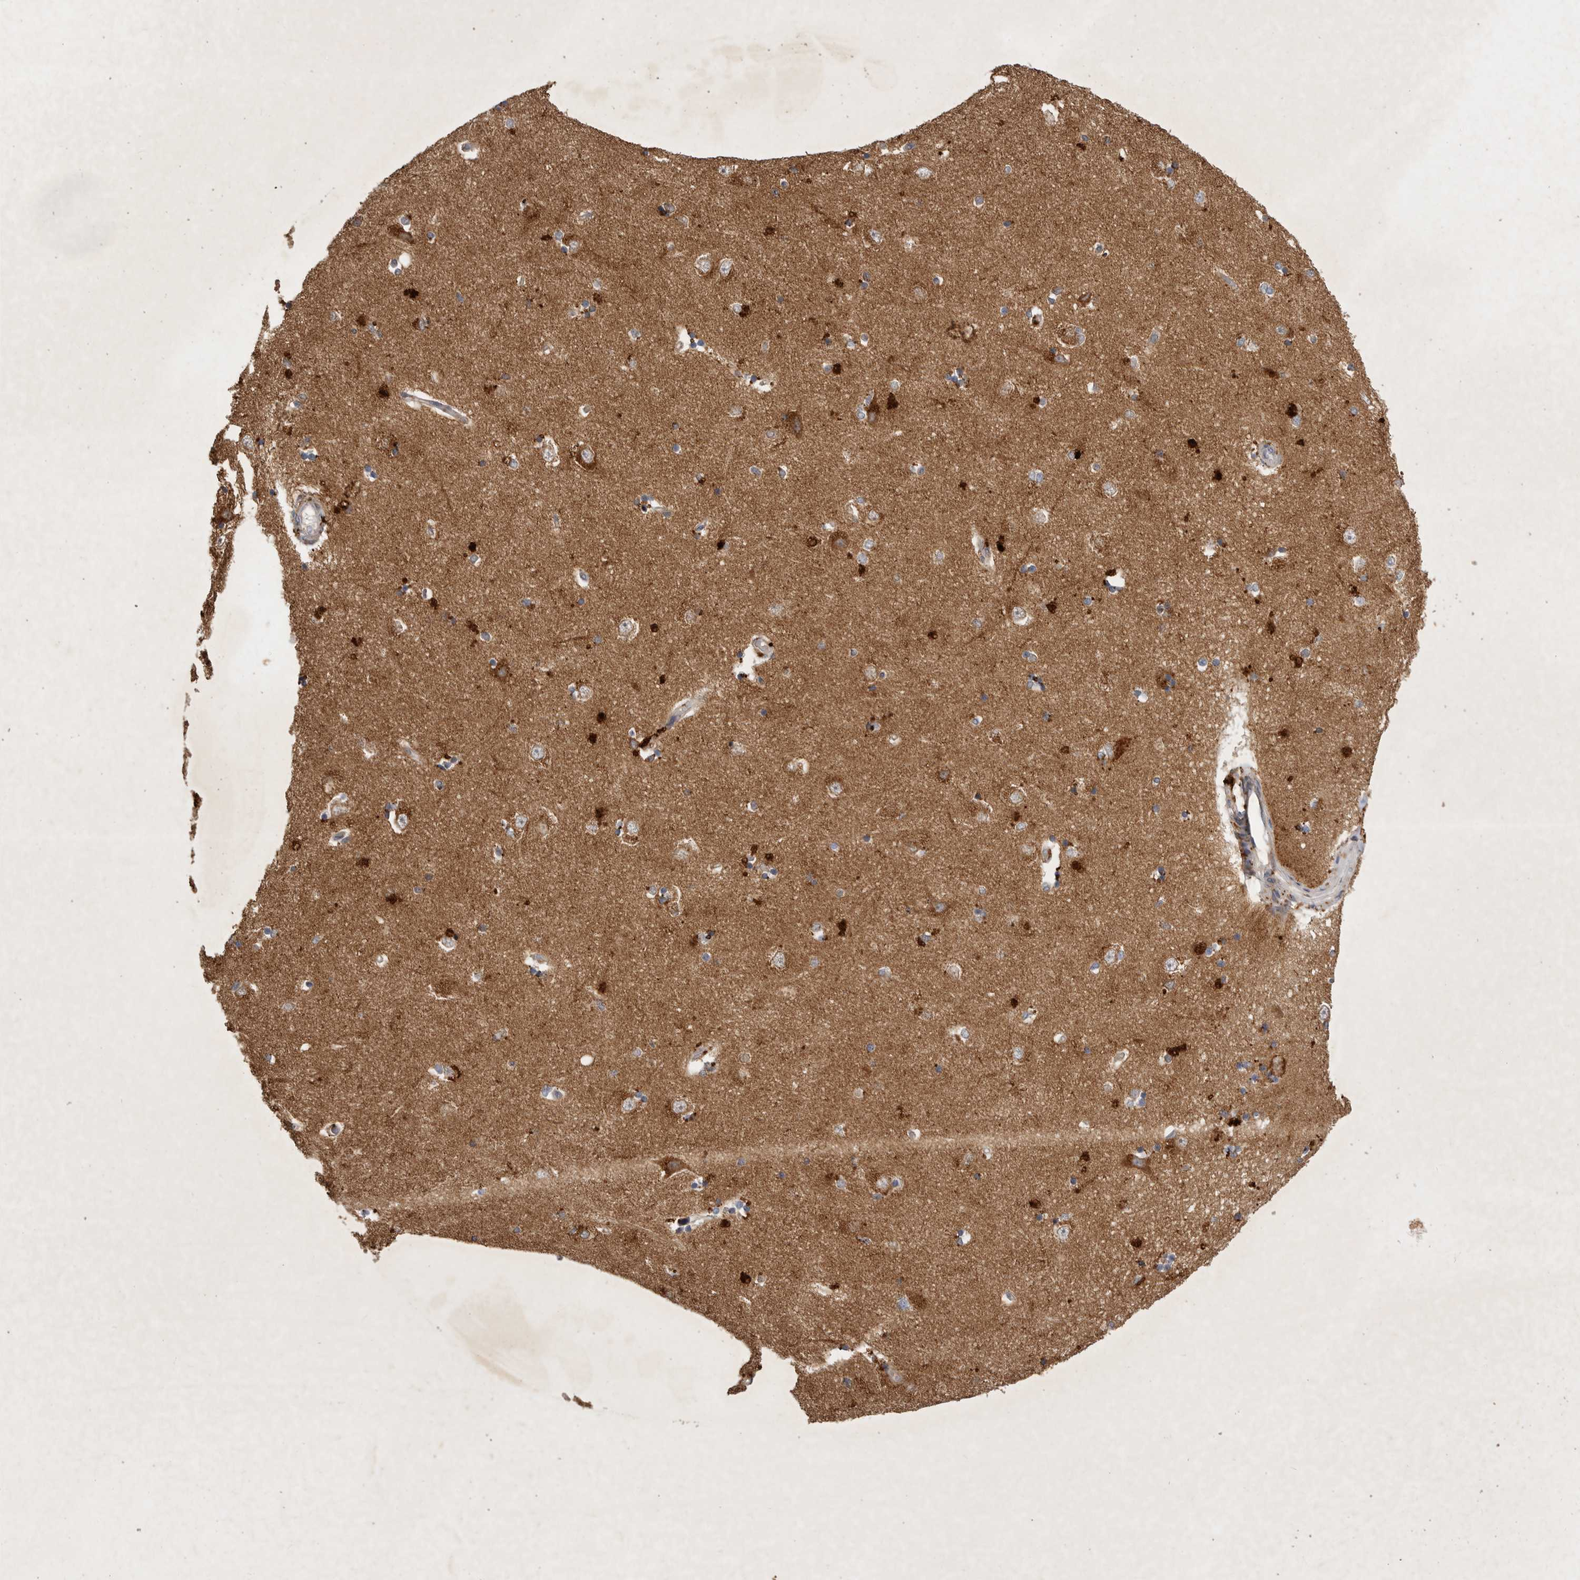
{"staining": {"intensity": "strong", "quantity": "<25%", "location": "cytoplasmic/membranous"}, "tissue": "hippocampus", "cell_type": "Glial cells", "image_type": "normal", "snomed": [{"axis": "morphology", "description": "Normal tissue, NOS"}, {"axis": "topography", "description": "Hippocampus"}], "caption": "Normal hippocampus reveals strong cytoplasmic/membranous staining in approximately <25% of glial cells.", "gene": "MRPL41", "patient": {"sex": "male", "age": 45}}